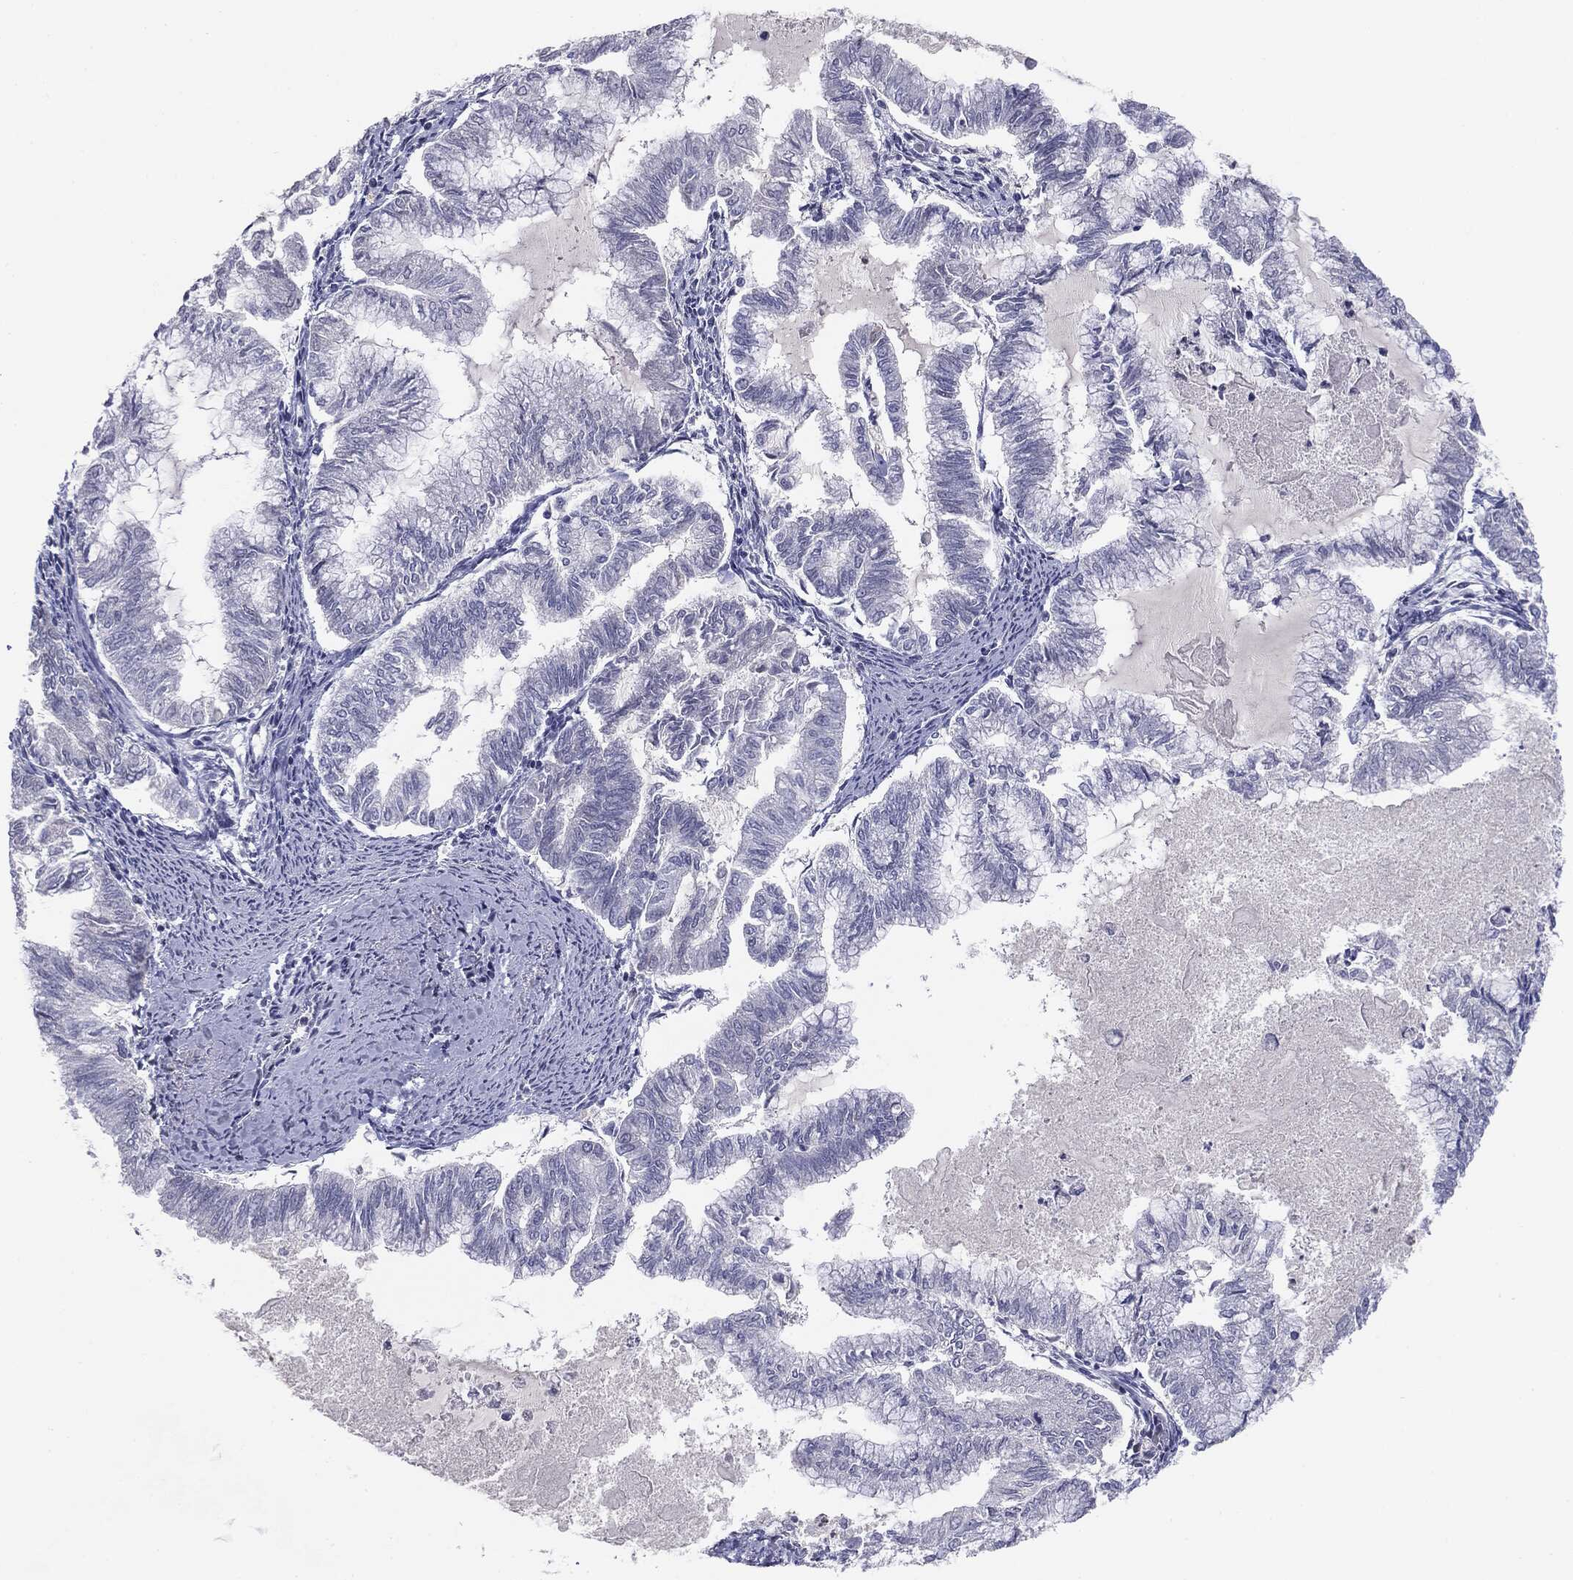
{"staining": {"intensity": "negative", "quantity": "none", "location": "none"}, "tissue": "endometrial cancer", "cell_type": "Tumor cells", "image_type": "cancer", "snomed": [{"axis": "morphology", "description": "Adenocarcinoma, NOS"}, {"axis": "topography", "description": "Endometrium"}], "caption": "The immunohistochemistry (IHC) image has no significant positivity in tumor cells of endometrial cancer (adenocarcinoma) tissue. (IHC, brightfield microscopy, high magnification).", "gene": "SERPINB4", "patient": {"sex": "female", "age": 79}}